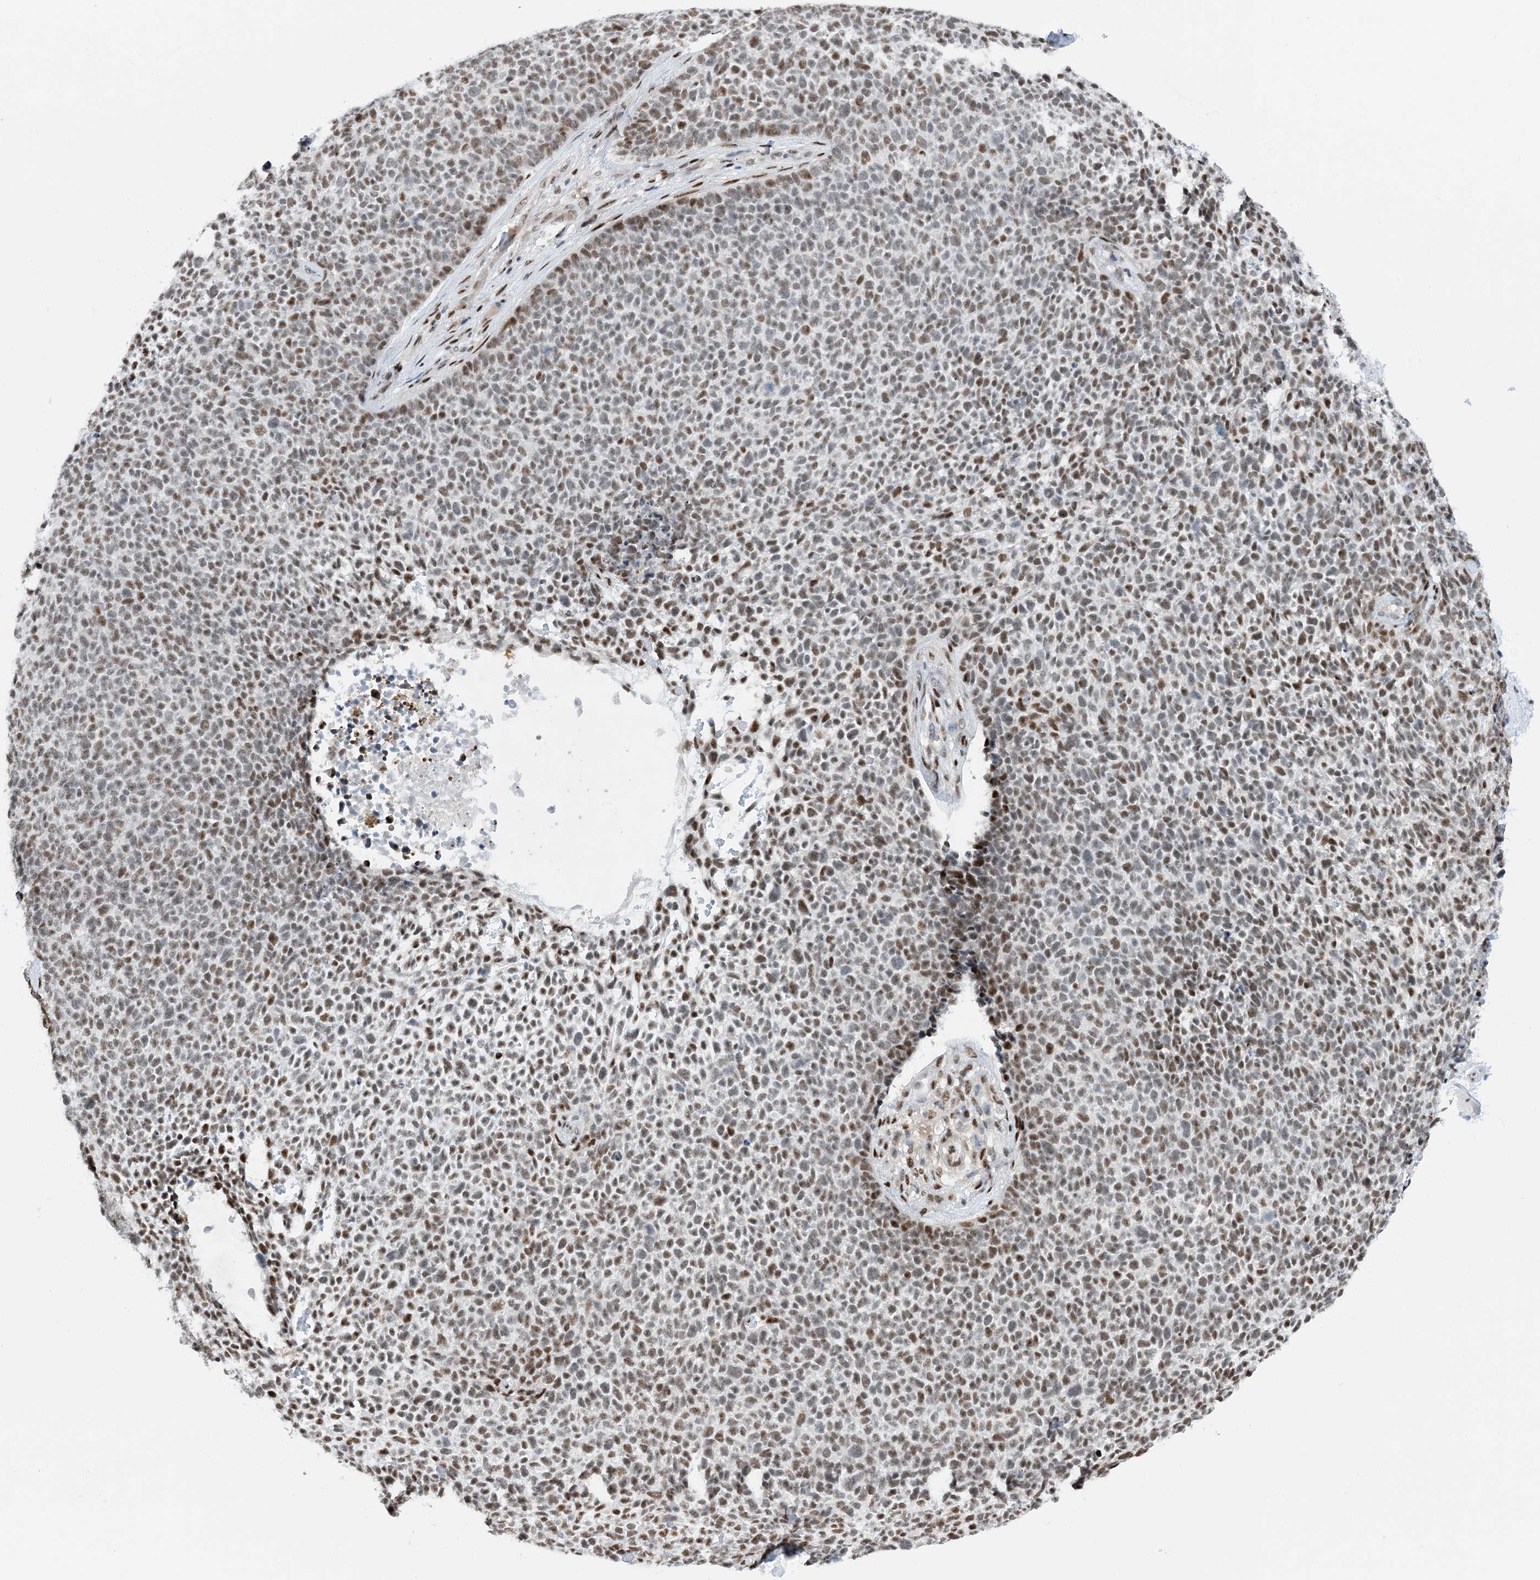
{"staining": {"intensity": "moderate", "quantity": "25%-75%", "location": "nuclear"}, "tissue": "skin cancer", "cell_type": "Tumor cells", "image_type": "cancer", "snomed": [{"axis": "morphology", "description": "Basal cell carcinoma"}, {"axis": "topography", "description": "Skin"}], "caption": "An image showing moderate nuclear expression in about 25%-75% of tumor cells in skin cancer (basal cell carcinoma), as visualized by brown immunohistochemical staining.", "gene": "HEMK1", "patient": {"sex": "female", "age": 84}}